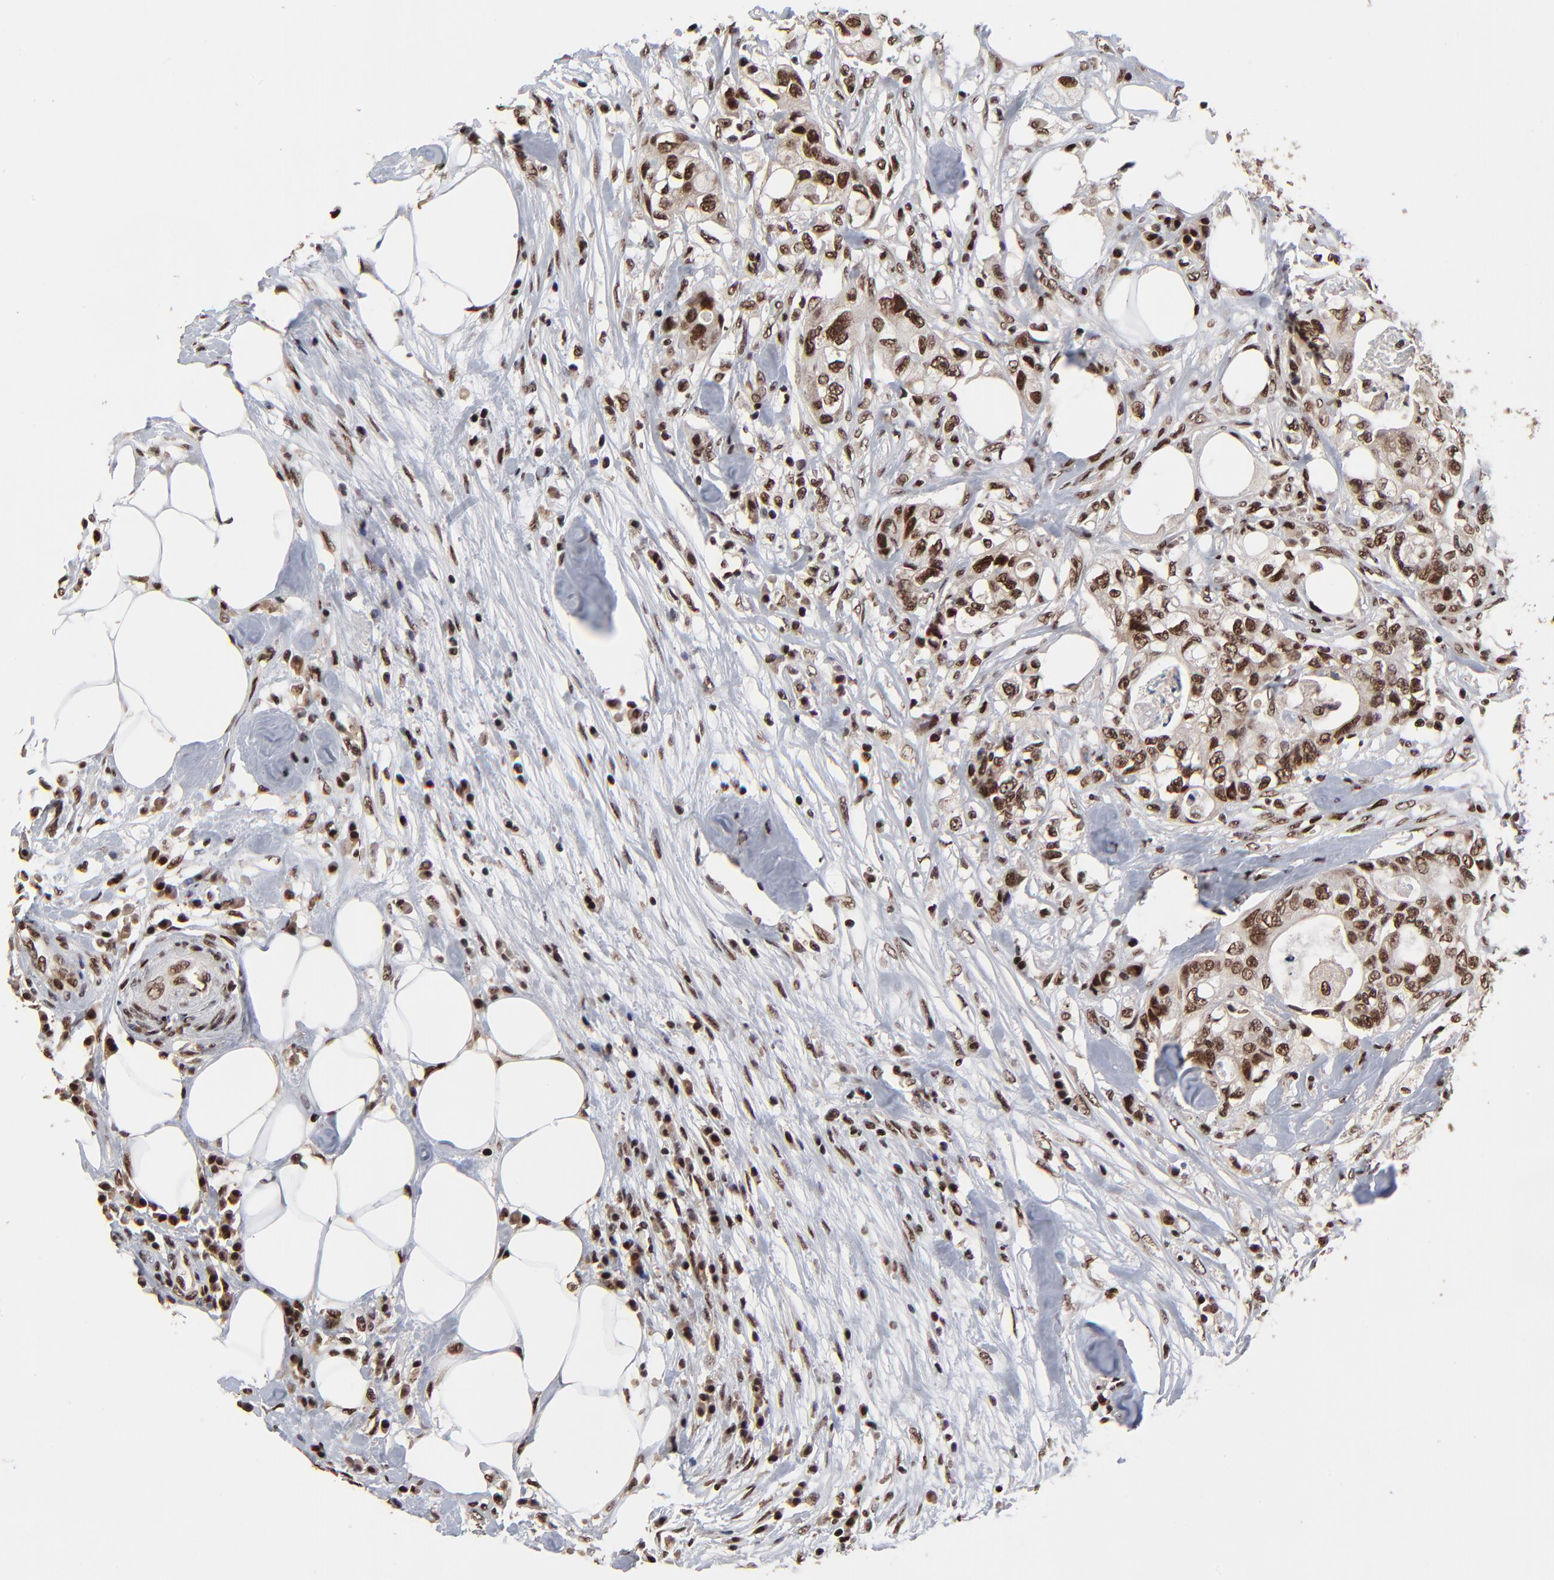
{"staining": {"intensity": "strong", "quantity": ">75%", "location": "nuclear"}, "tissue": "colorectal cancer", "cell_type": "Tumor cells", "image_type": "cancer", "snomed": [{"axis": "morphology", "description": "Adenocarcinoma, NOS"}, {"axis": "topography", "description": "Rectum"}], "caption": "Immunohistochemical staining of human colorectal adenocarcinoma shows strong nuclear protein expression in about >75% of tumor cells.", "gene": "RBM22", "patient": {"sex": "female", "age": 57}}